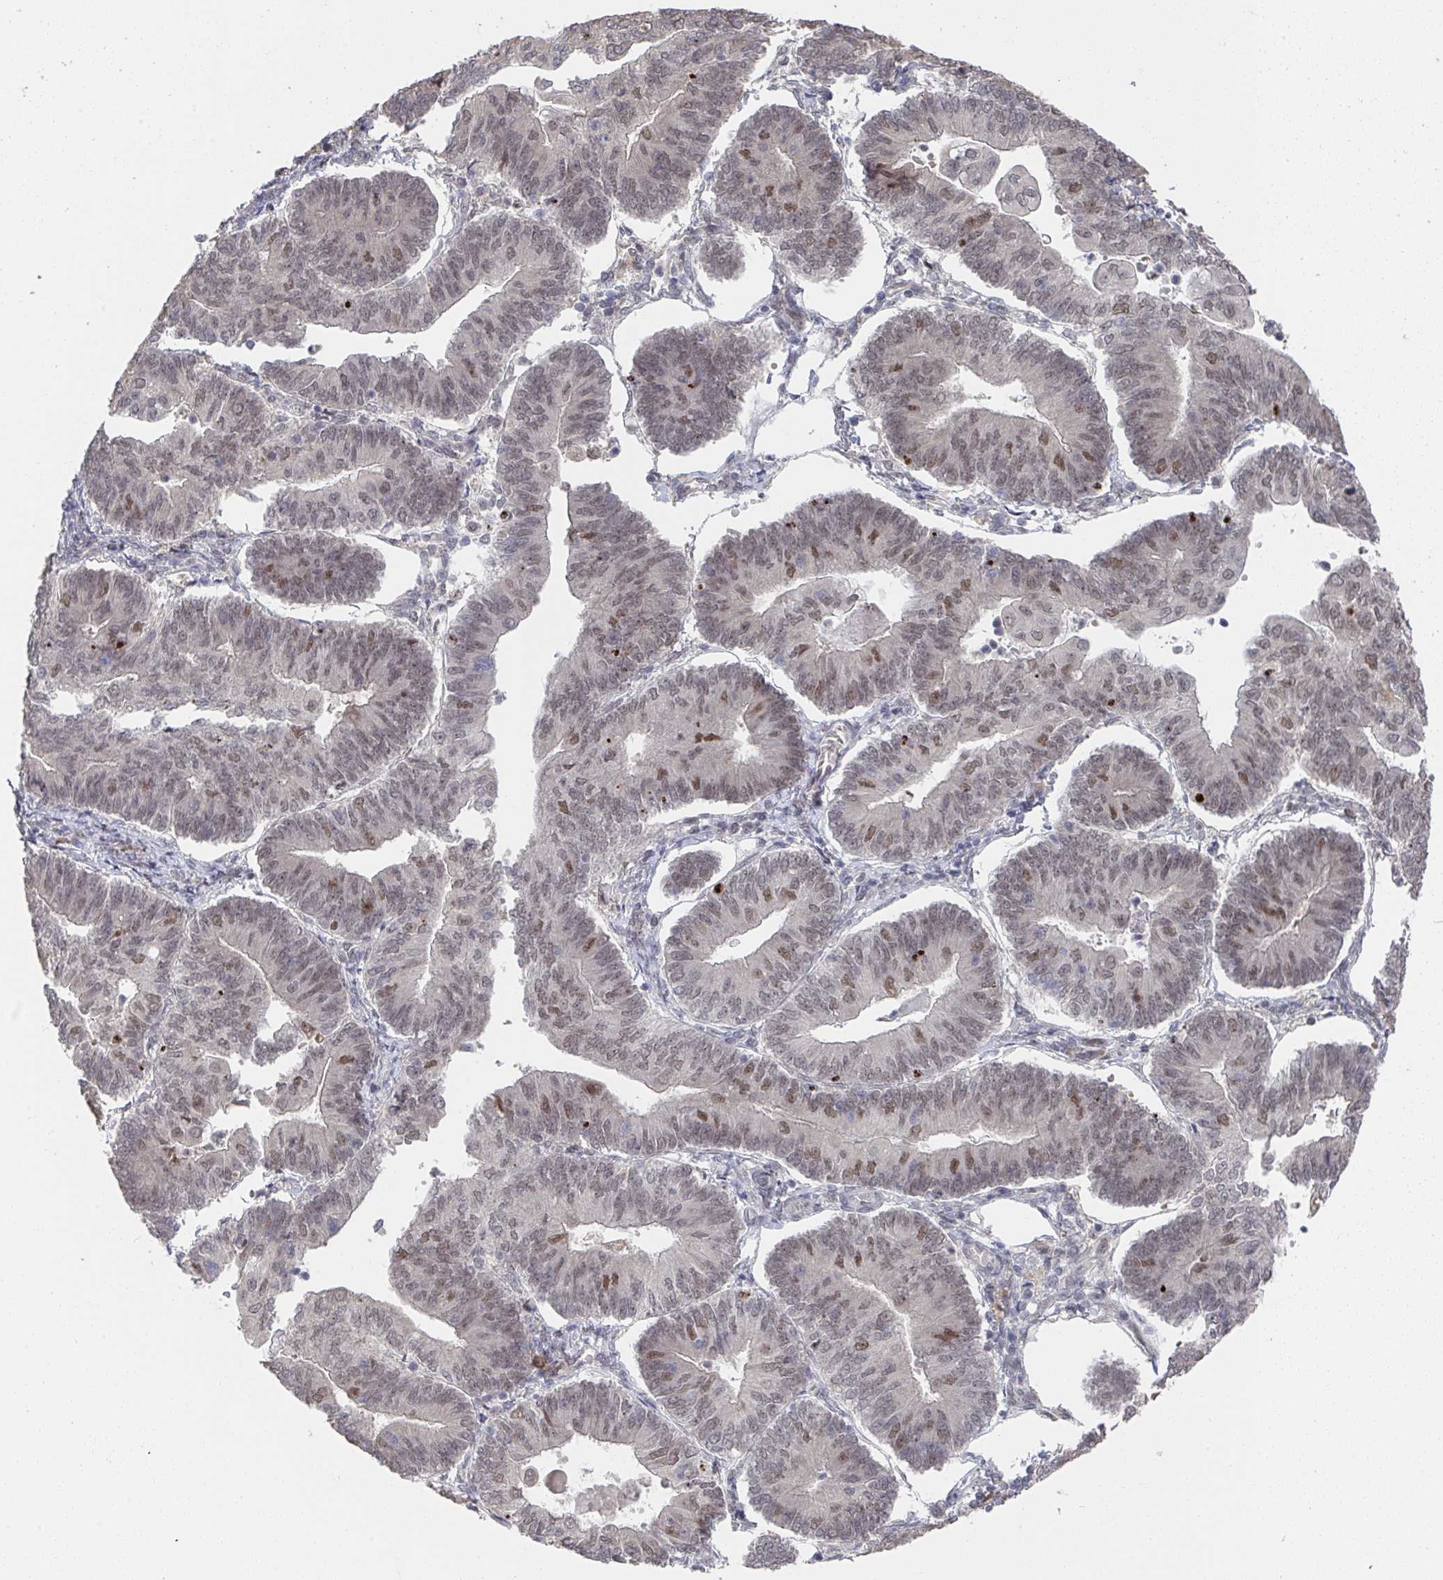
{"staining": {"intensity": "moderate", "quantity": "25%-75%", "location": "nuclear"}, "tissue": "endometrial cancer", "cell_type": "Tumor cells", "image_type": "cancer", "snomed": [{"axis": "morphology", "description": "Adenocarcinoma, NOS"}, {"axis": "topography", "description": "Endometrium"}], "caption": "Endometrial adenocarcinoma stained with immunohistochemistry demonstrates moderate nuclear staining in about 25%-75% of tumor cells. (DAB = brown stain, brightfield microscopy at high magnification).", "gene": "JMJD1C", "patient": {"sex": "female", "age": 65}}